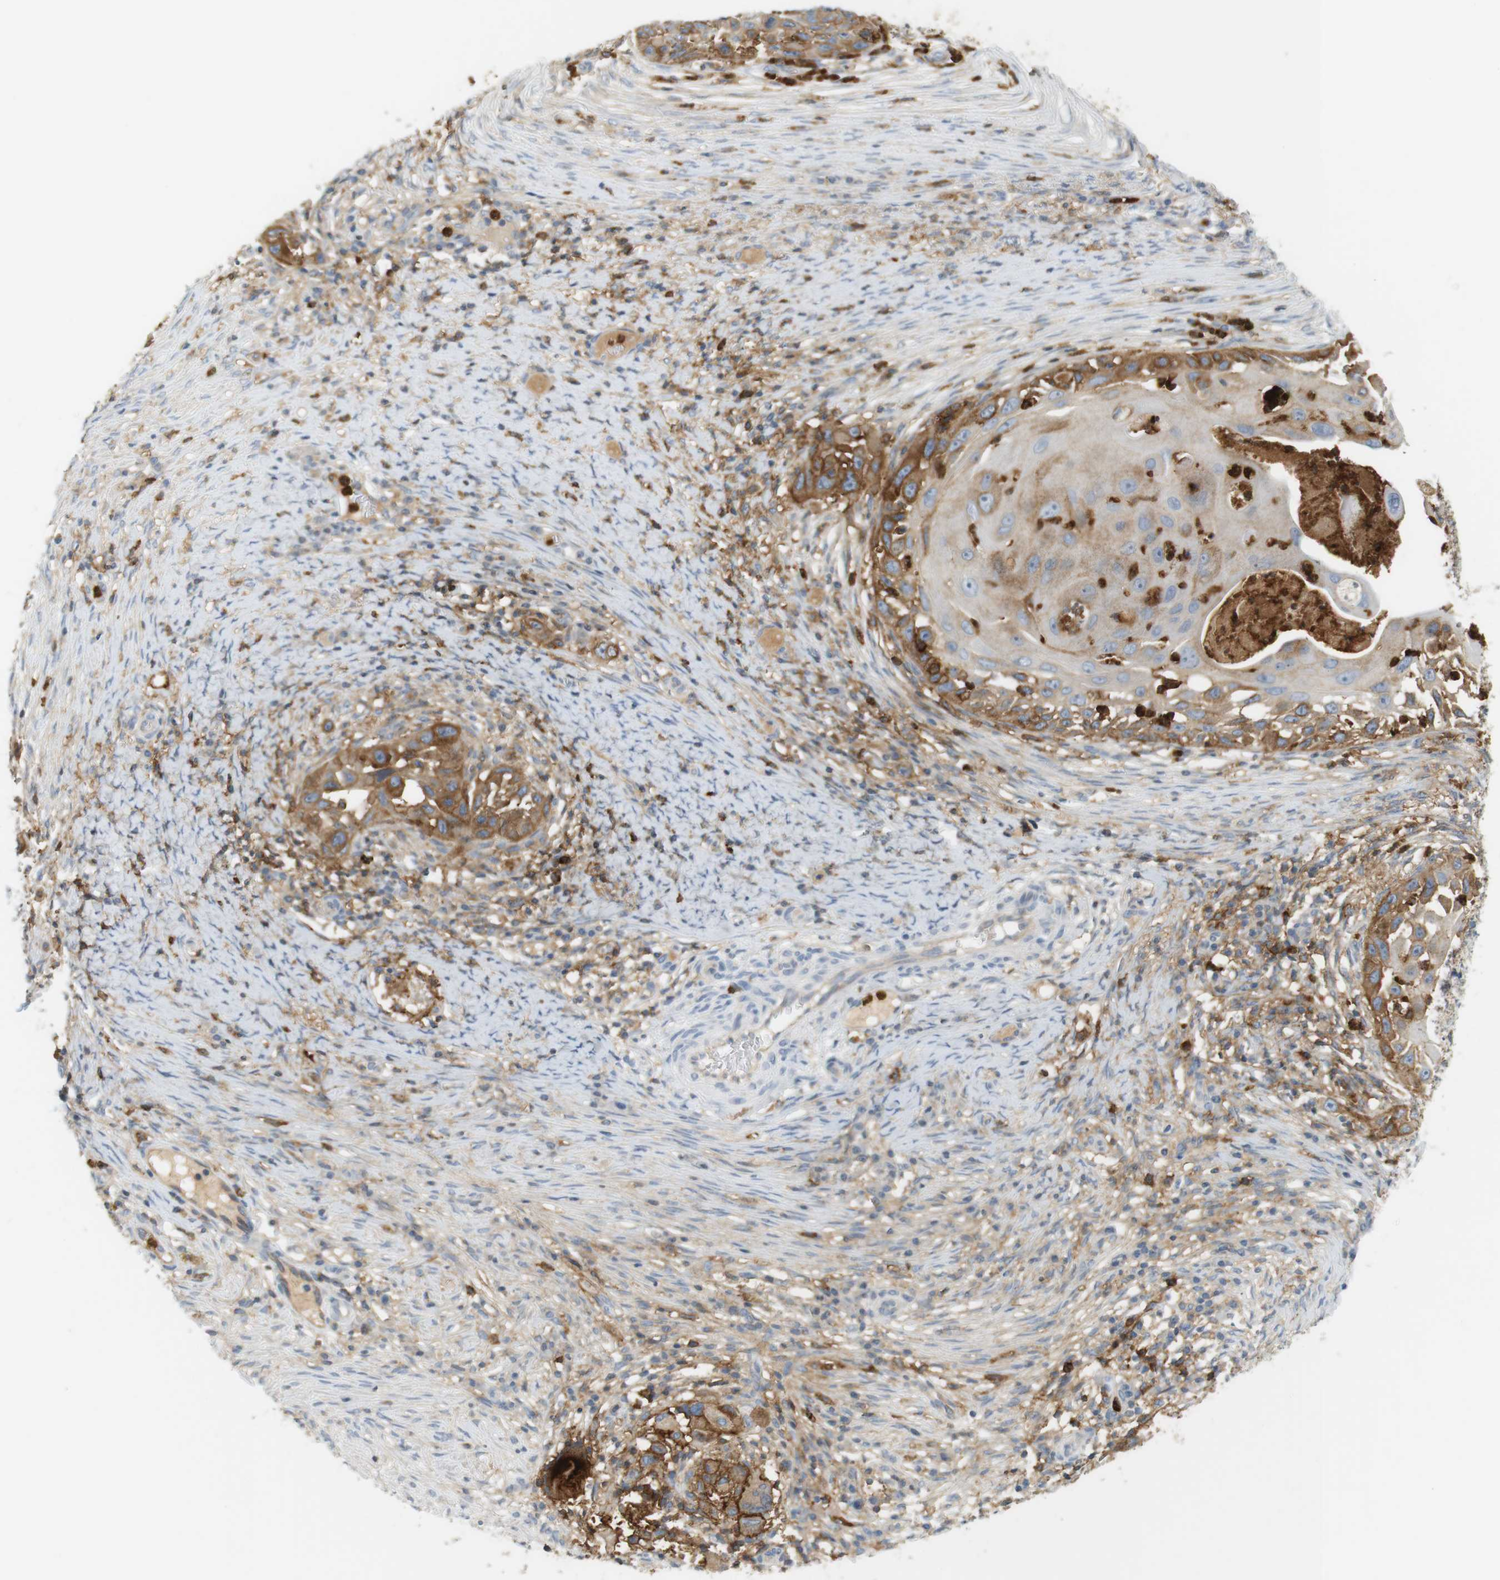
{"staining": {"intensity": "moderate", "quantity": ">75%", "location": "cytoplasmic/membranous"}, "tissue": "skin cancer", "cell_type": "Tumor cells", "image_type": "cancer", "snomed": [{"axis": "morphology", "description": "Squamous cell carcinoma, NOS"}, {"axis": "topography", "description": "Skin"}], "caption": "Protein staining of skin cancer tissue reveals moderate cytoplasmic/membranous expression in about >75% of tumor cells.", "gene": "SIRPA", "patient": {"sex": "female", "age": 44}}